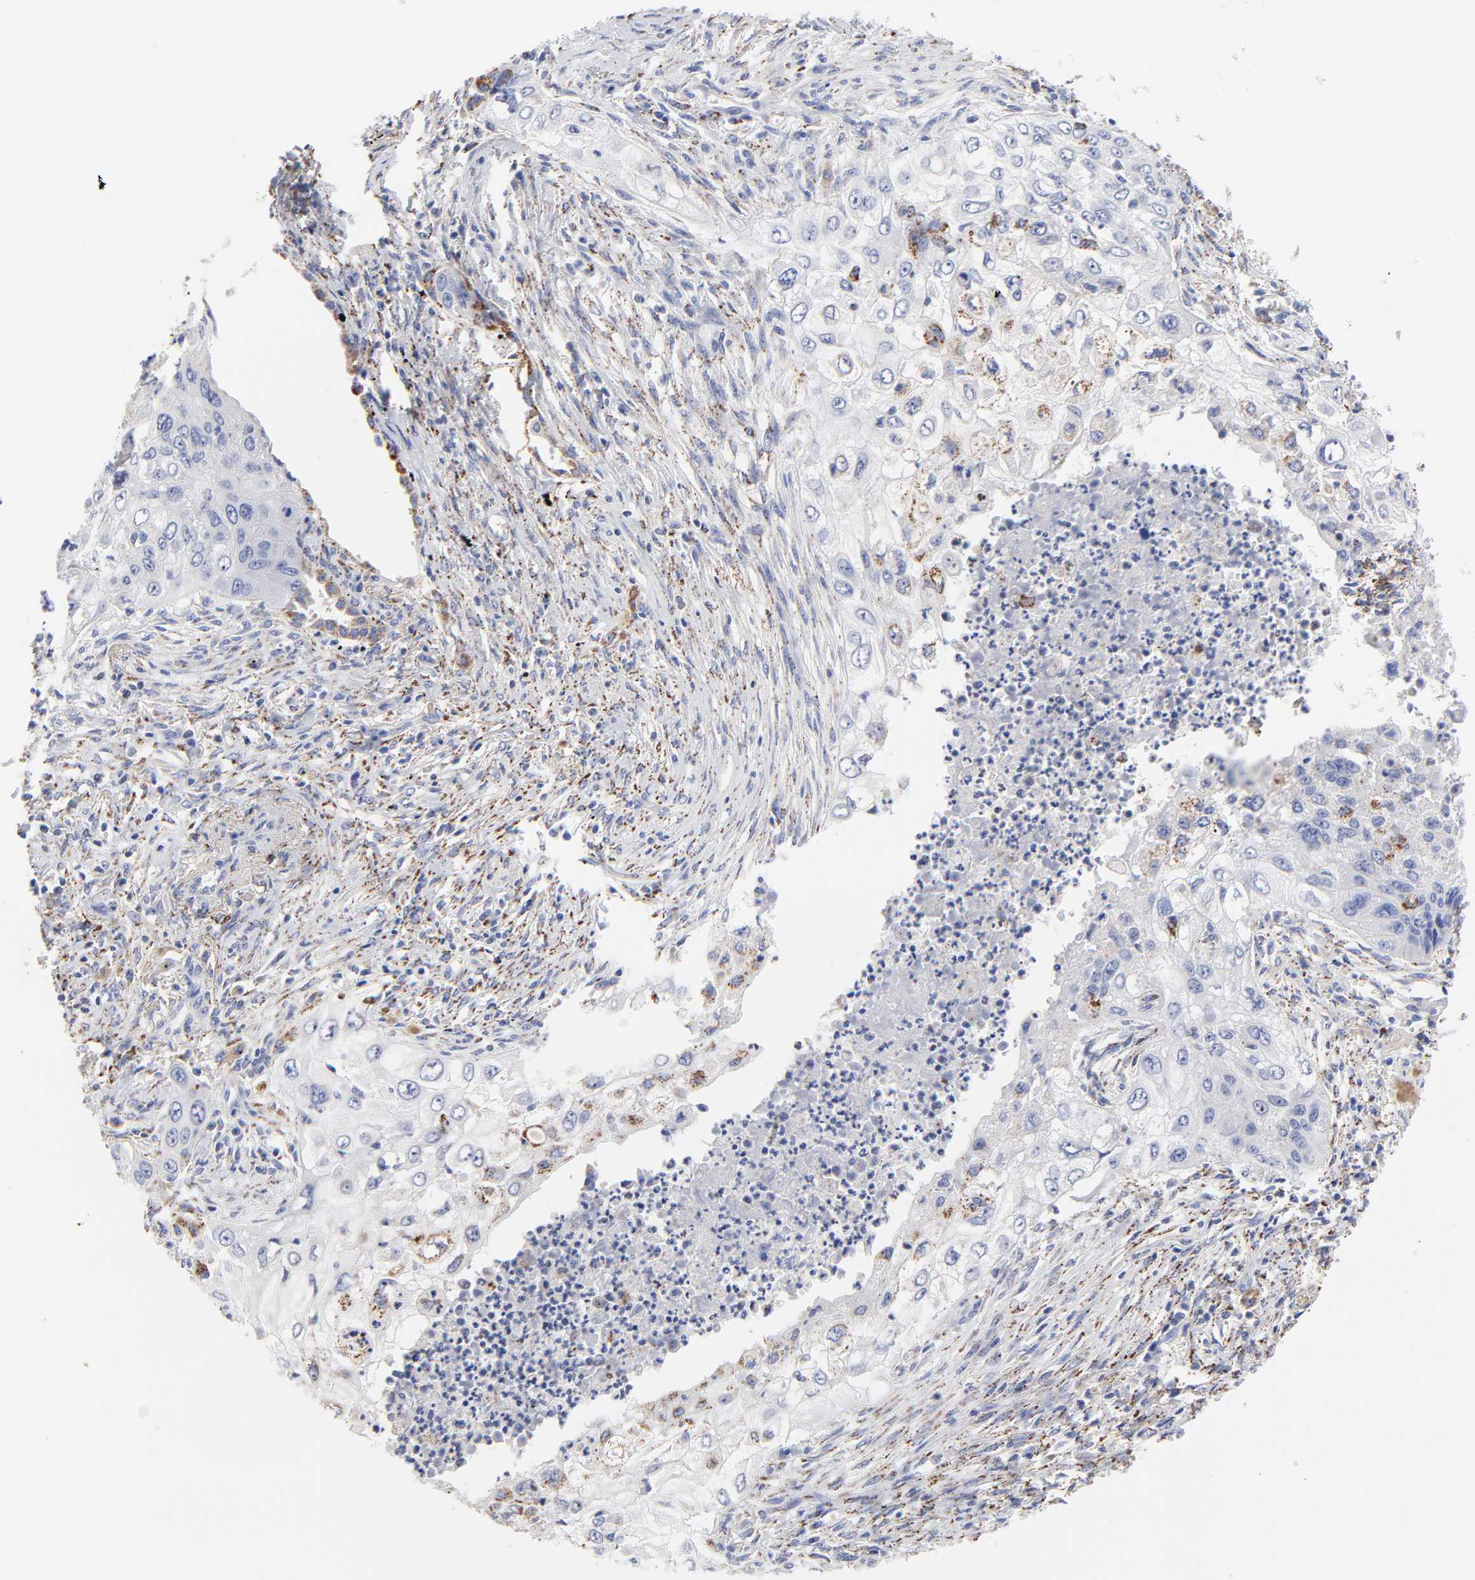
{"staining": {"intensity": "moderate", "quantity": "<25%", "location": "cytoplasmic/membranous"}, "tissue": "lung cancer", "cell_type": "Tumor cells", "image_type": "cancer", "snomed": [{"axis": "morphology", "description": "Squamous cell carcinoma, NOS"}, {"axis": "topography", "description": "Lung"}], "caption": "Moderate cytoplasmic/membranous protein staining is appreciated in about <25% of tumor cells in squamous cell carcinoma (lung).", "gene": "FBXO10", "patient": {"sex": "male", "age": 71}}